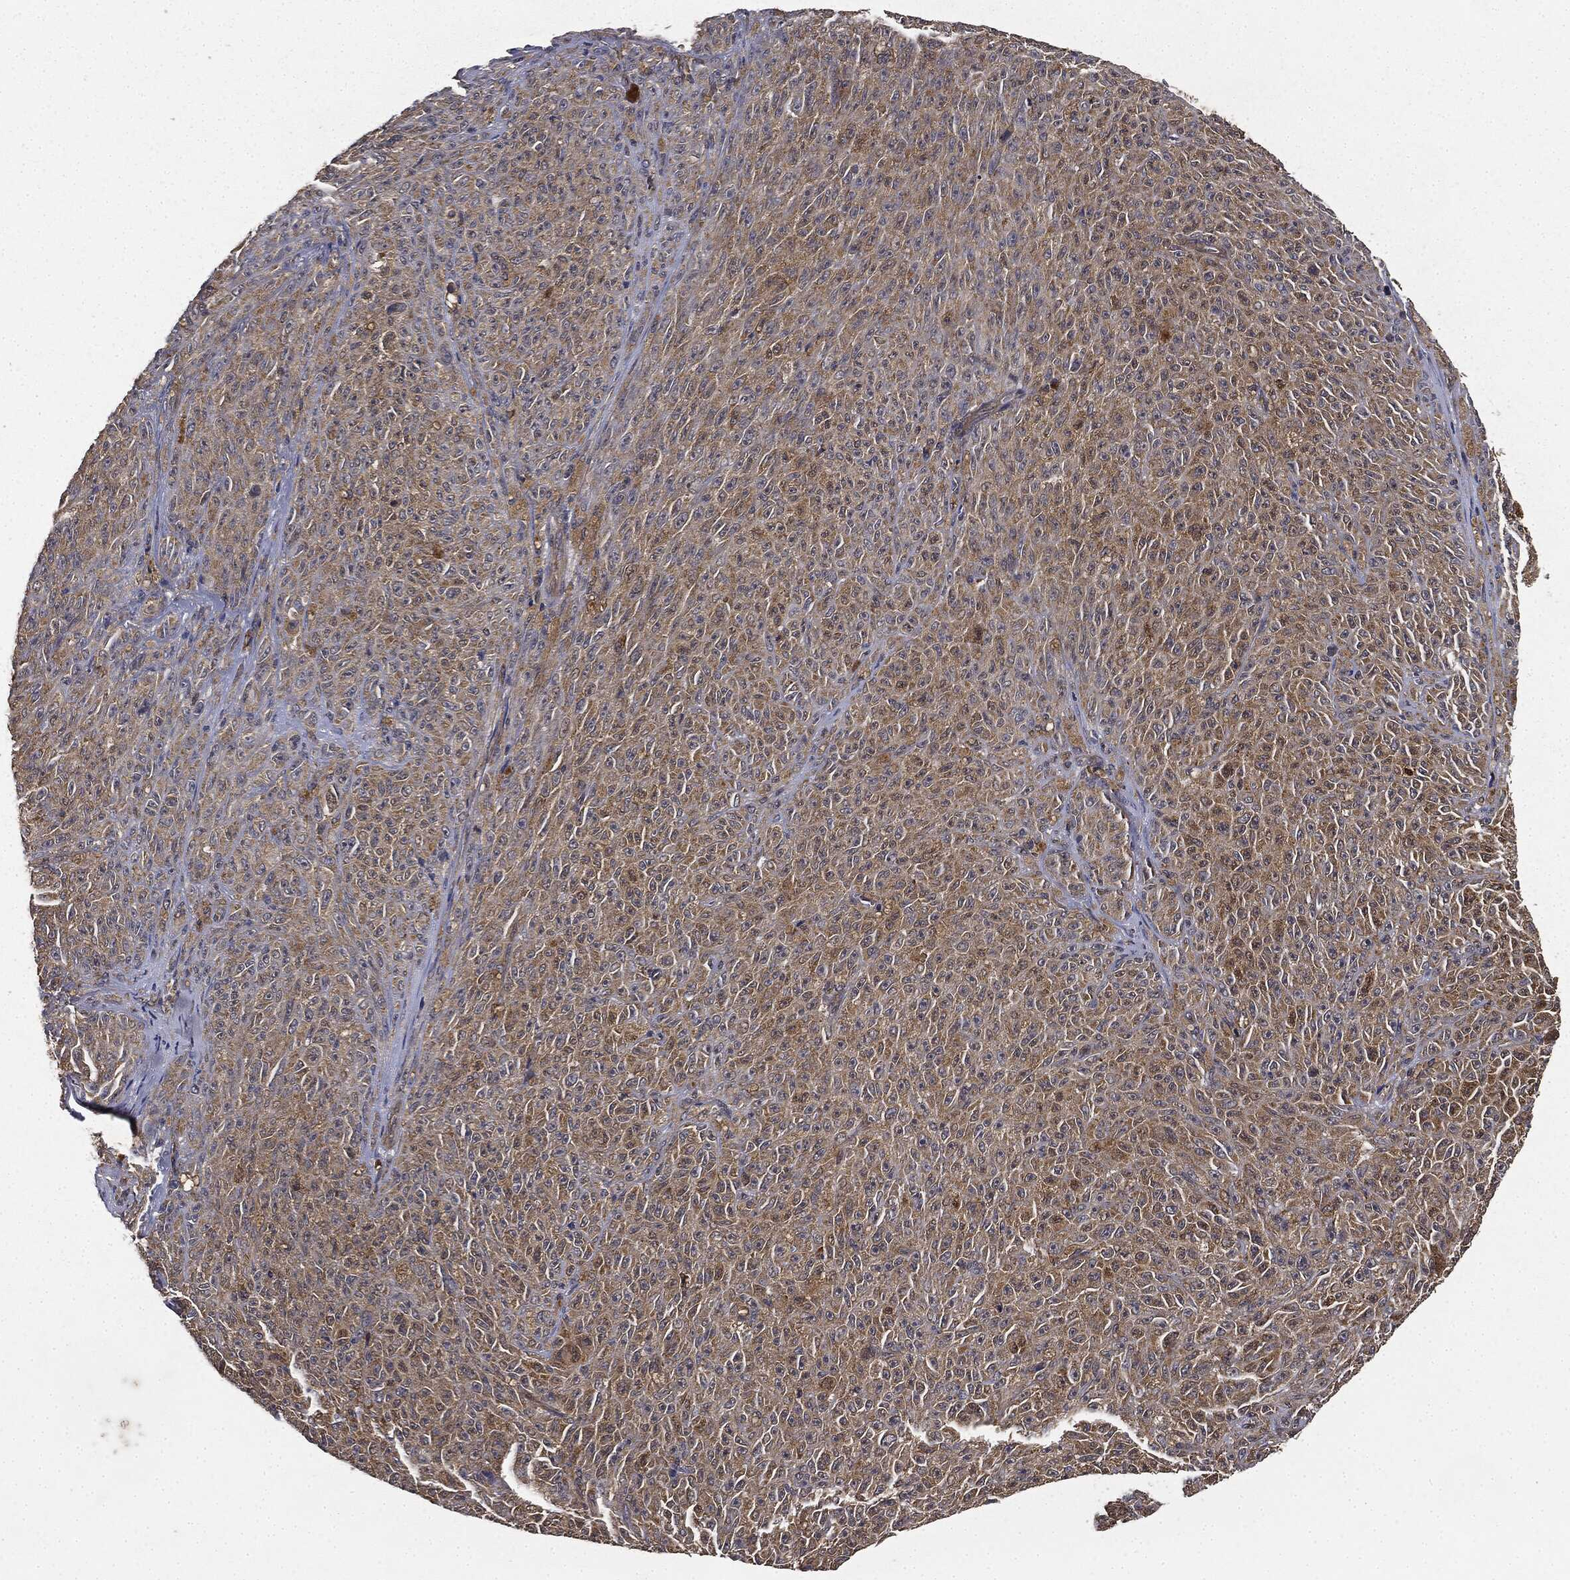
{"staining": {"intensity": "weak", "quantity": ">75%", "location": "cytoplasmic/membranous"}, "tissue": "melanoma", "cell_type": "Tumor cells", "image_type": "cancer", "snomed": [{"axis": "morphology", "description": "Malignant melanoma, NOS"}, {"axis": "topography", "description": "Skin"}], "caption": "Protein staining of malignant melanoma tissue shows weak cytoplasmic/membranous staining in about >75% of tumor cells. The staining is performed using DAB (3,3'-diaminobenzidine) brown chromogen to label protein expression. The nuclei are counter-stained blue using hematoxylin.", "gene": "MIER2", "patient": {"sex": "female", "age": 82}}